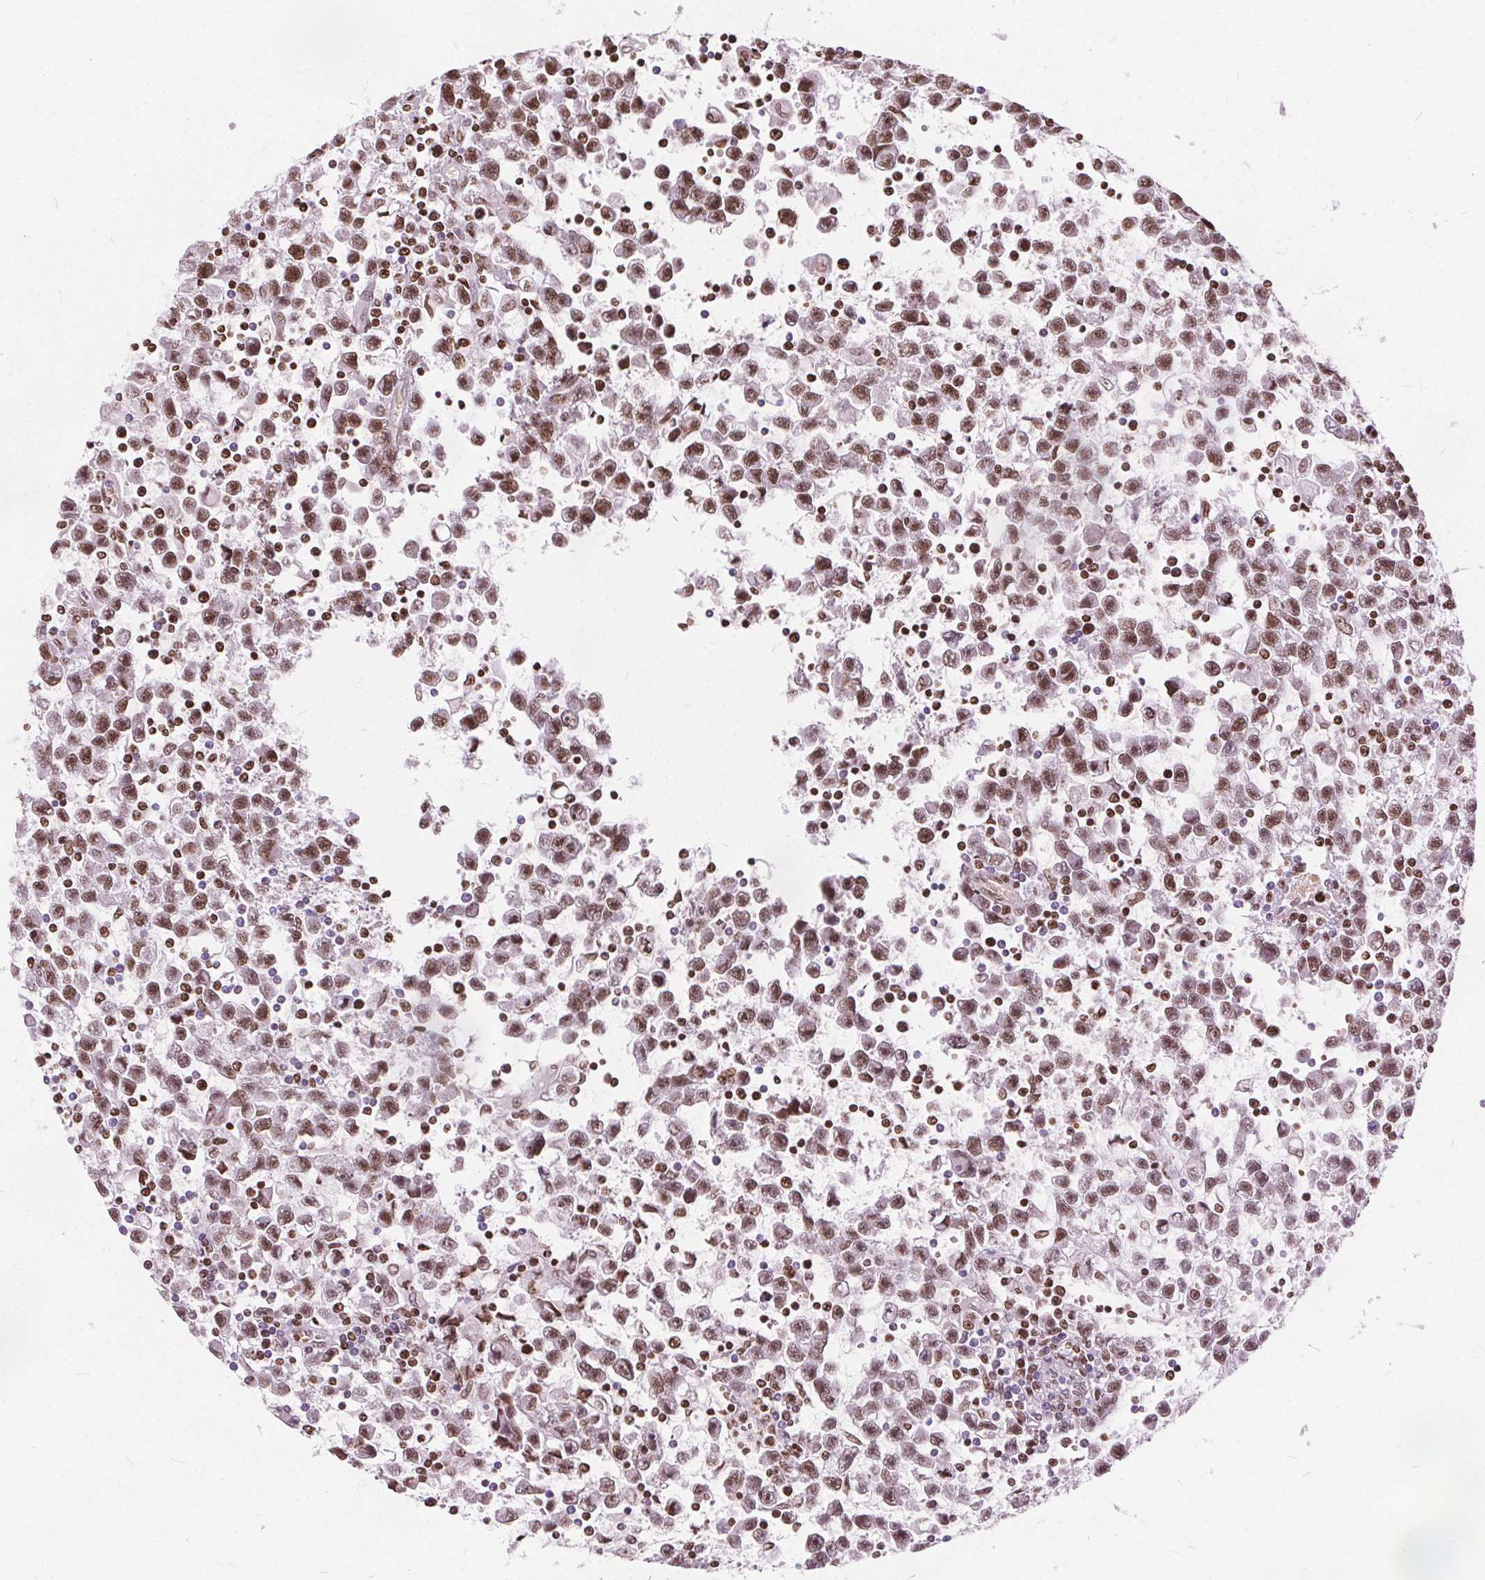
{"staining": {"intensity": "moderate", "quantity": ">75%", "location": "nuclear"}, "tissue": "testis cancer", "cell_type": "Tumor cells", "image_type": "cancer", "snomed": [{"axis": "morphology", "description": "Seminoma, NOS"}, {"axis": "topography", "description": "Testis"}], "caption": "An image showing moderate nuclear expression in about >75% of tumor cells in seminoma (testis), as visualized by brown immunohistochemical staining.", "gene": "ISLR2", "patient": {"sex": "male", "age": 31}}